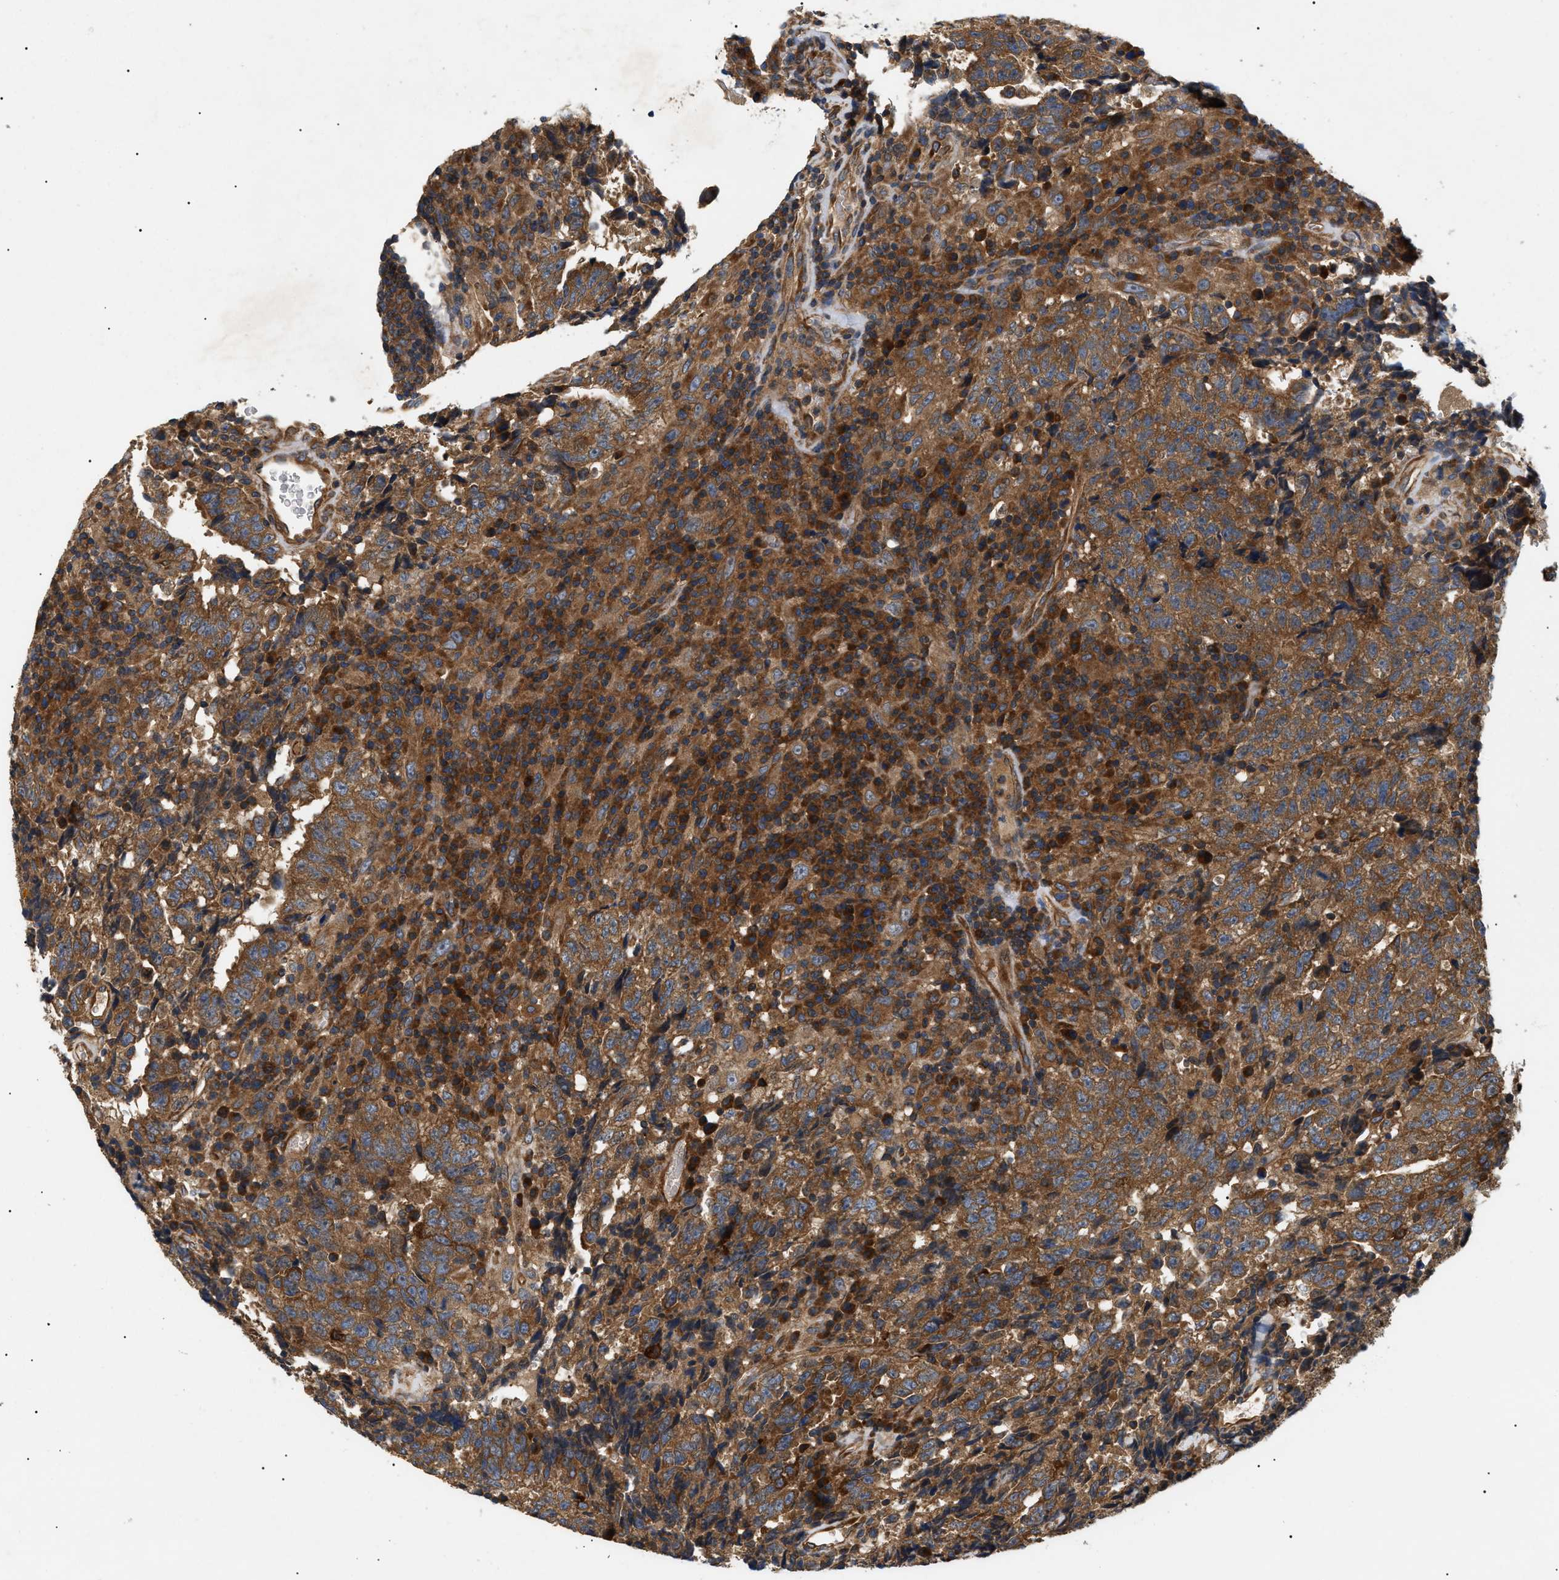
{"staining": {"intensity": "strong", "quantity": ">75%", "location": "cytoplasmic/membranous"}, "tissue": "testis cancer", "cell_type": "Tumor cells", "image_type": "cancer", "snomed": [{"axis": "morphology", "description": "Necrosis, NOS"}, {"axis": "morphology", "description": "Carcinoma, Embryonal, NOS"}, {"axis": "topography", "description": "Testis"}], "caption": "Strong cytoplasmic/membranous protein staining is identified in about >75% of tumor cells in testis cancer (embryonal carcinoma). Nuclei are stained in blue.", "gene": "PPM1B", "patient": {"sex": "male", "age": 19}}